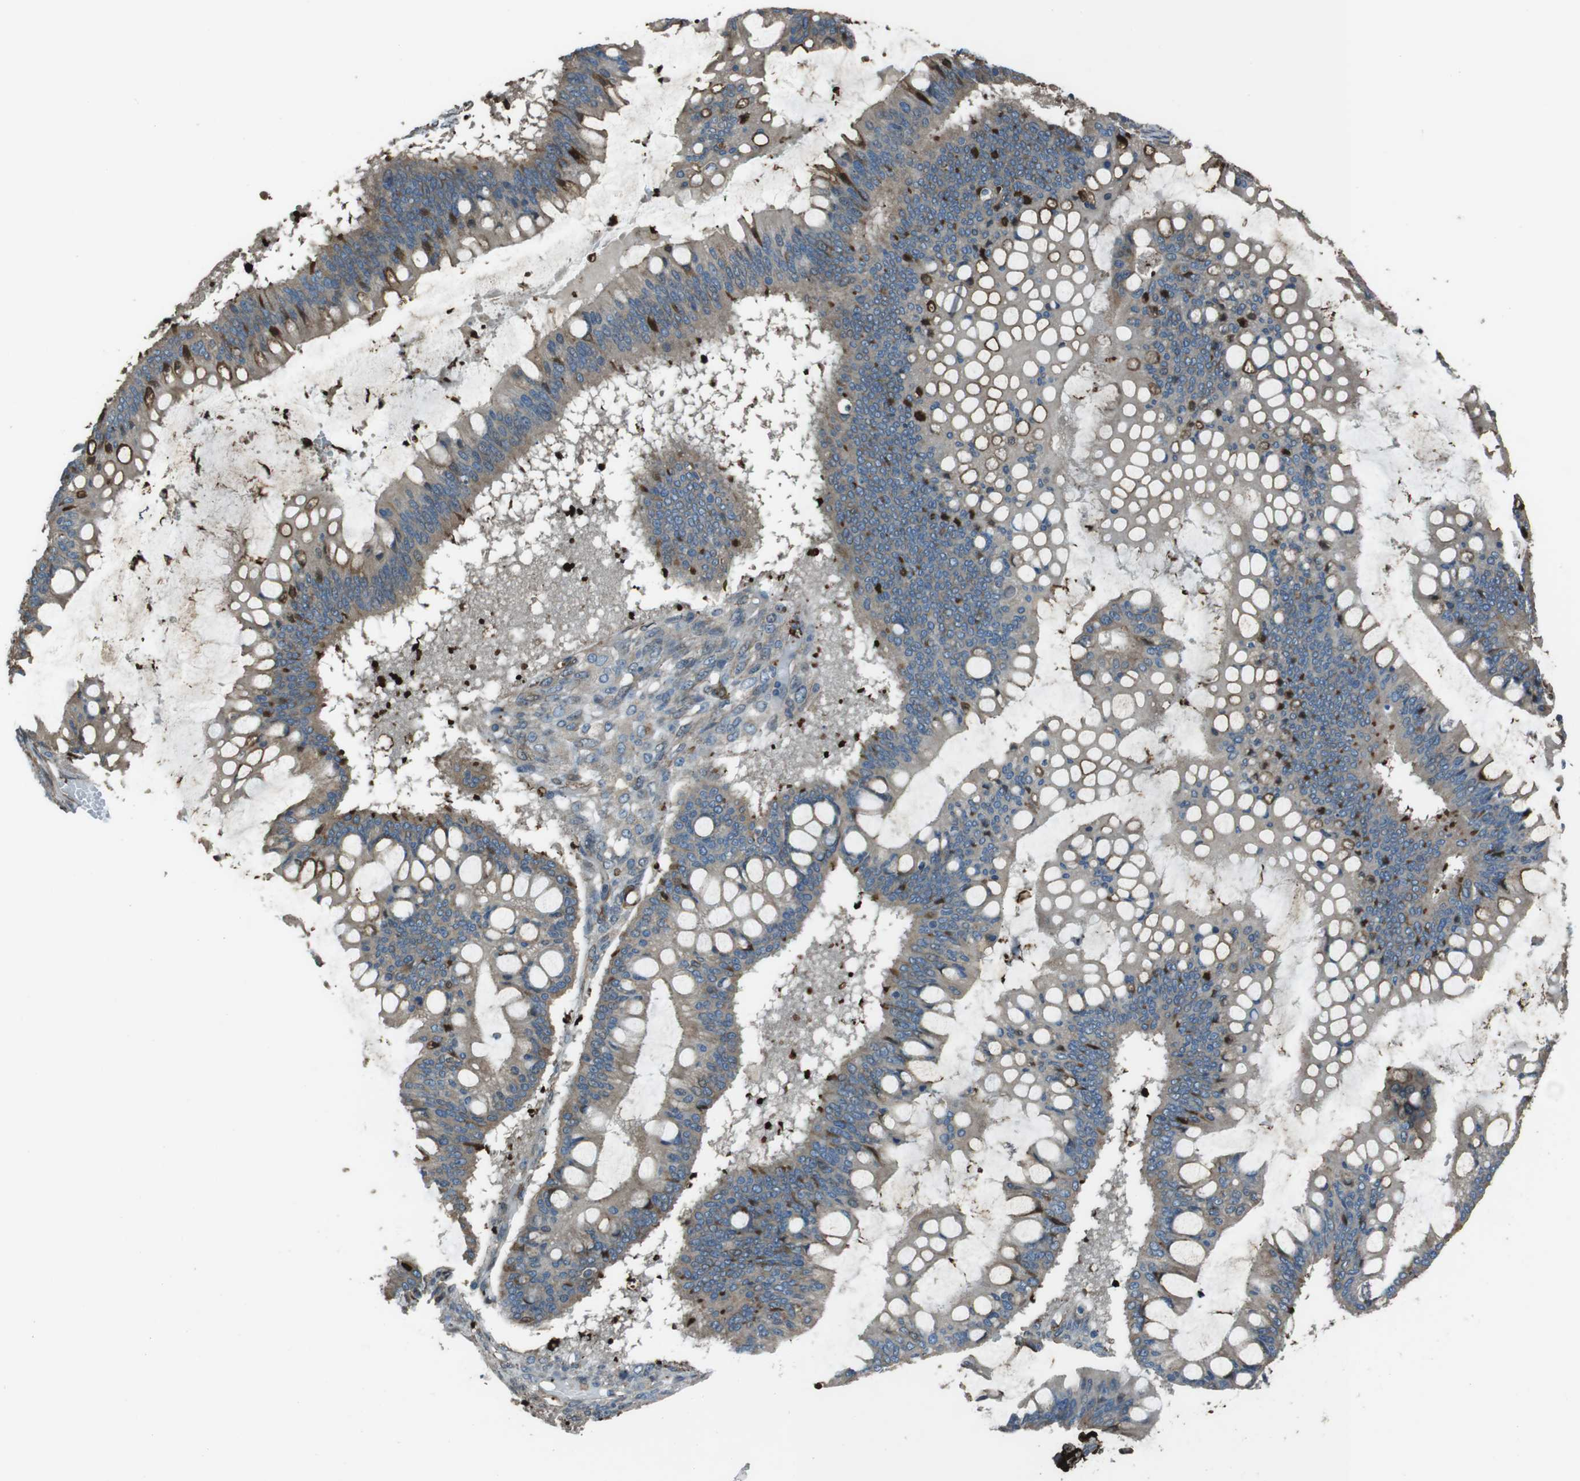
{"staining": {"intensity": "weak", "quantity": ">75%", "location": "cytoplasmic/membranous"}, "tissue": "ovarian cancer", "cell_type": "Tumor cells", "image_type": "cancer", "snomed": [{"axis": "morphology", "description": "Cystadenocarcinoma, mucinous, NOS"}, {"axis": "topography", "description": "Ovary"}], "caption": "Protein analysis of ovarian cancer tissue exhibits weak cytoplasmic/membranous expression in about >75% of tumor cells.", "gene": "SFT2D1", "patient": {"sex": "female", "age": 73}}